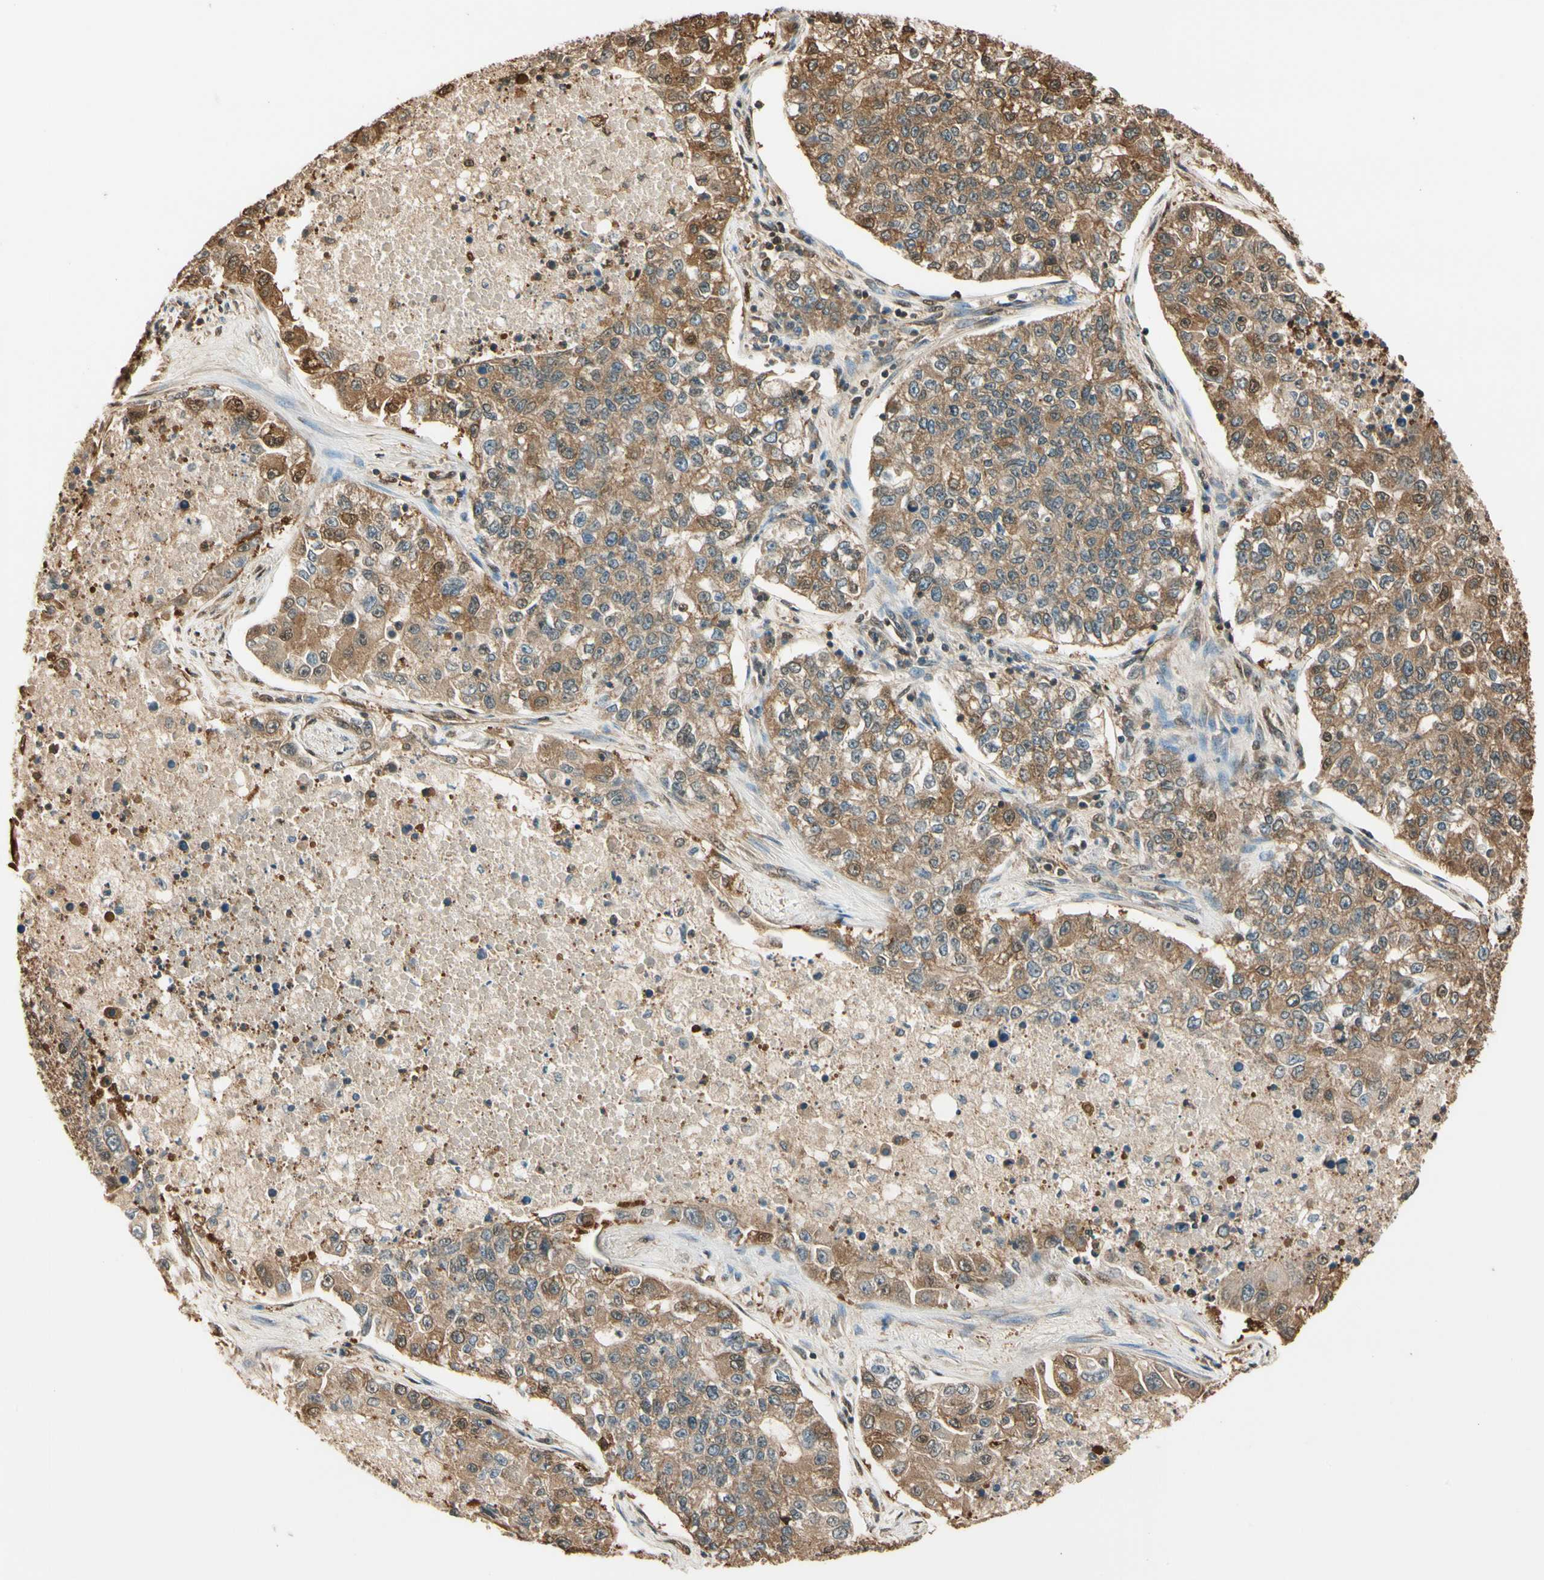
{"staining": {"intensity": "moderate", "quantity": ">75%", "location": "cytoplasmic/membranous"}, "tissue": "lung cancer", "cell_type": "Tumor cells", "image_type": "cancer", "snomed": [{"axis": "morphology", "description": "Adenocarcinoma, NOS"}, {"axis": "topography", "description": "Lung"}], "caption": "Brown immunohistochemical staining in human lung cancer reveals moderate cytoplasmic/membranous staining in approximately >75% of tumor cells. The protein is stained brown, and the nuclei are stained in blue (DAB (3,3'-diaminobenzidine) IHC with brightfield microscopy, high magnification).", "gene": "PNCK", "patient": {"sex": "male", "age": 49}}